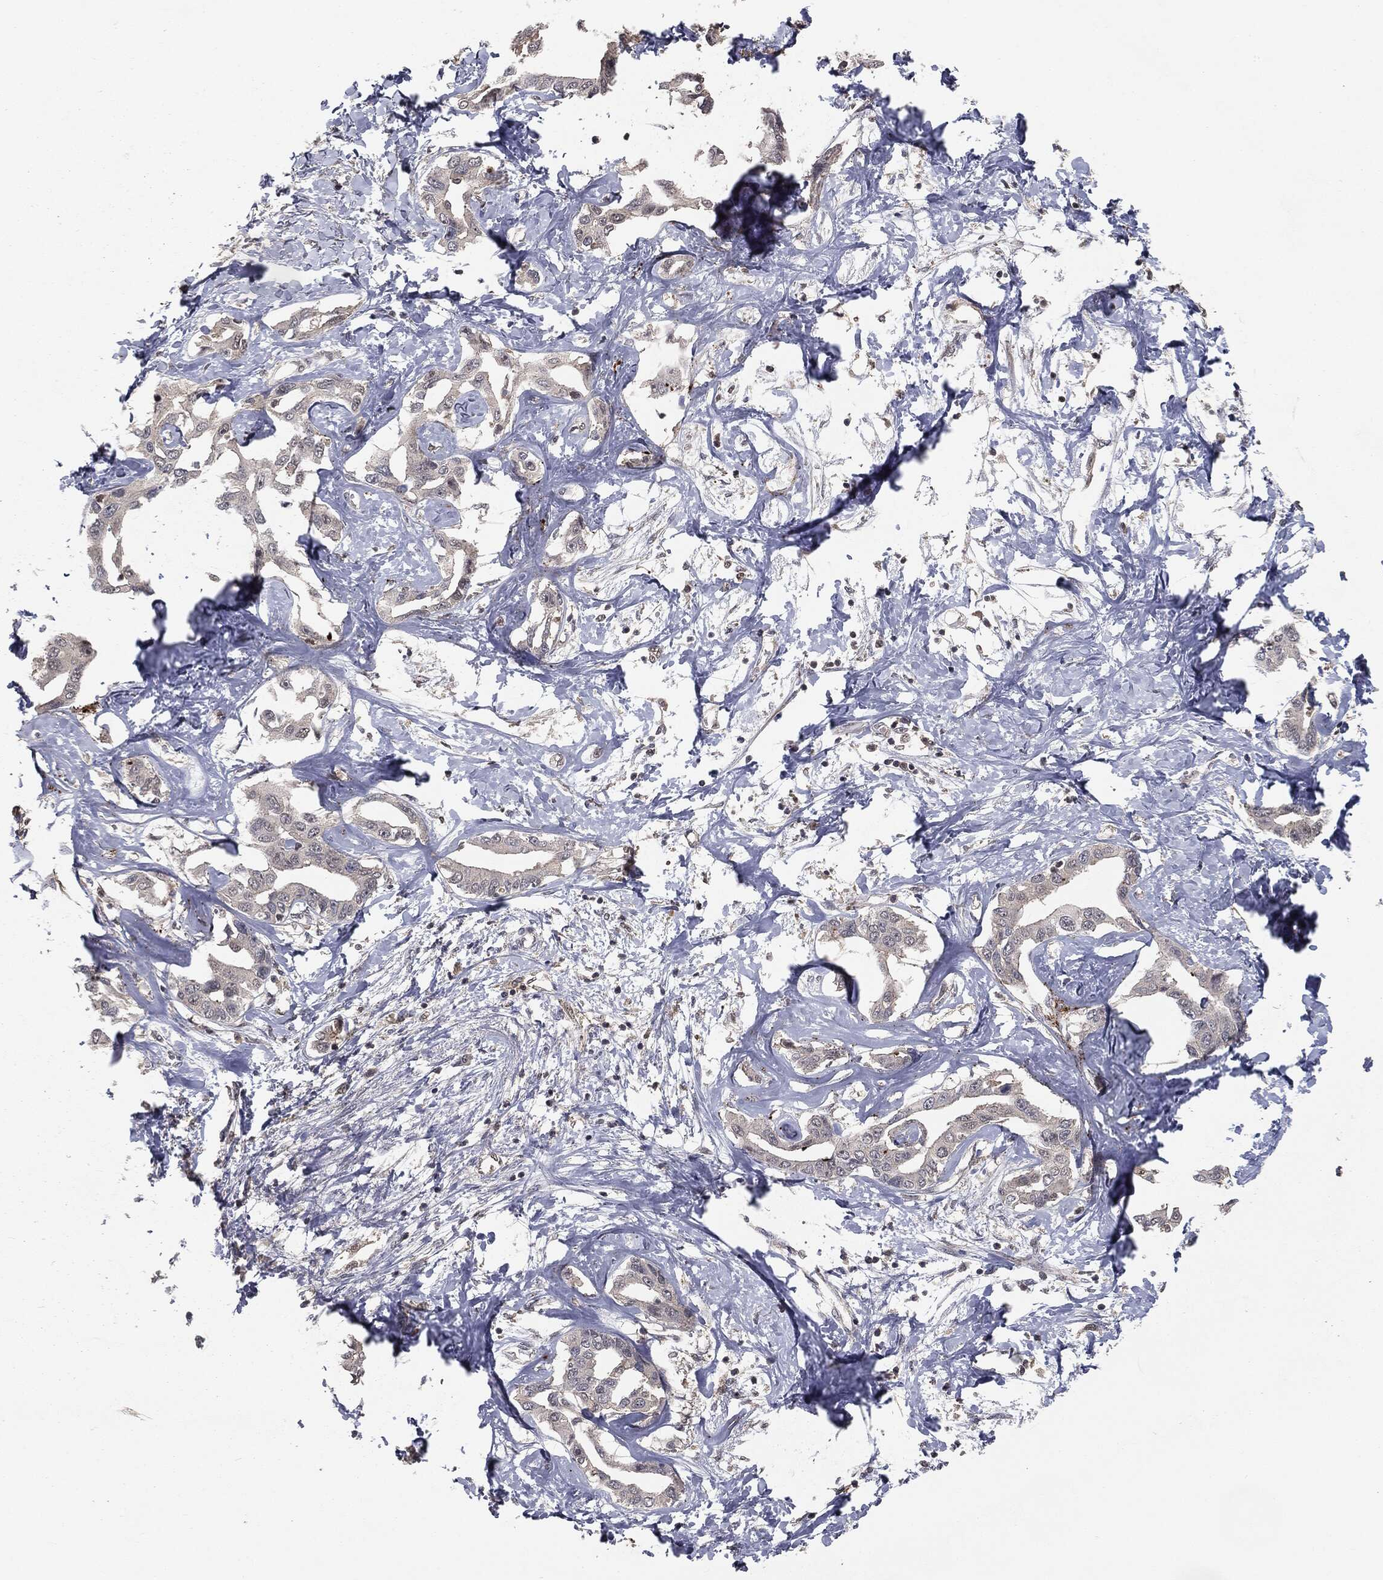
{"staining": {"intensity": "negative", "quantity": "none", "location": "none"}, "tissue": "liver cancer", "cell_type": "Tumor cells", "image_type": "cancer", "snomed": [{"axis": "morphology", "description": "Cholangiocarcinoma"}, {"axis": "topography", "description": "Liver"}], "caption": "Immunohistochemical staining of human cholangiocarcinoma (liver) displays no significant positivity in tumor cells.", "gene": "FBXO7", "patient": {"sex": "male", "age": 59}}